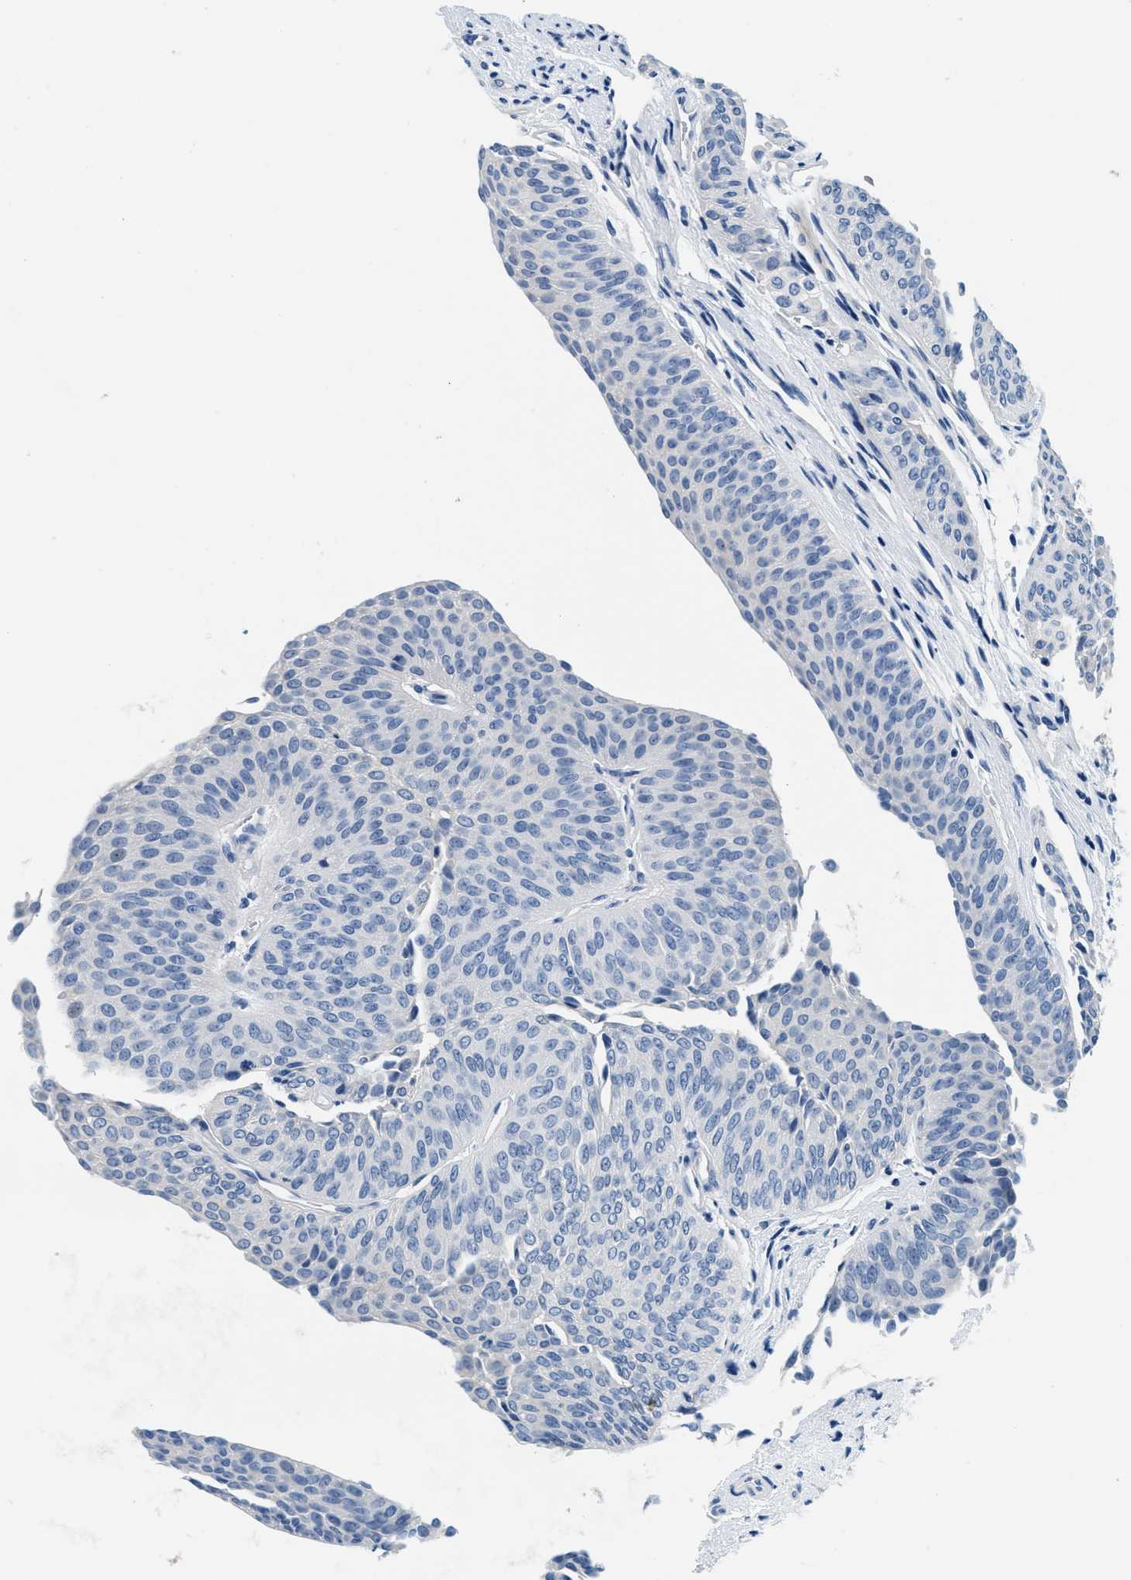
{"staining": {"intensity": "negative", "quantity": "none", "location": "none"}, "tissue": "urothelial cancer", "cell_type": "Tumor cells", "image_type": "cancer", "snomed": [{"axis": "morphology", "description": "Urothelial carcinoma, Low grade"}, {"axis": "topography", "description": "Urinary bladder"}], "caption": "Tumor cells are negative for brown protein staining in urothelial cancer.", "gene": "GSTM3", "patient": {"sex": "female", "age": 60}}